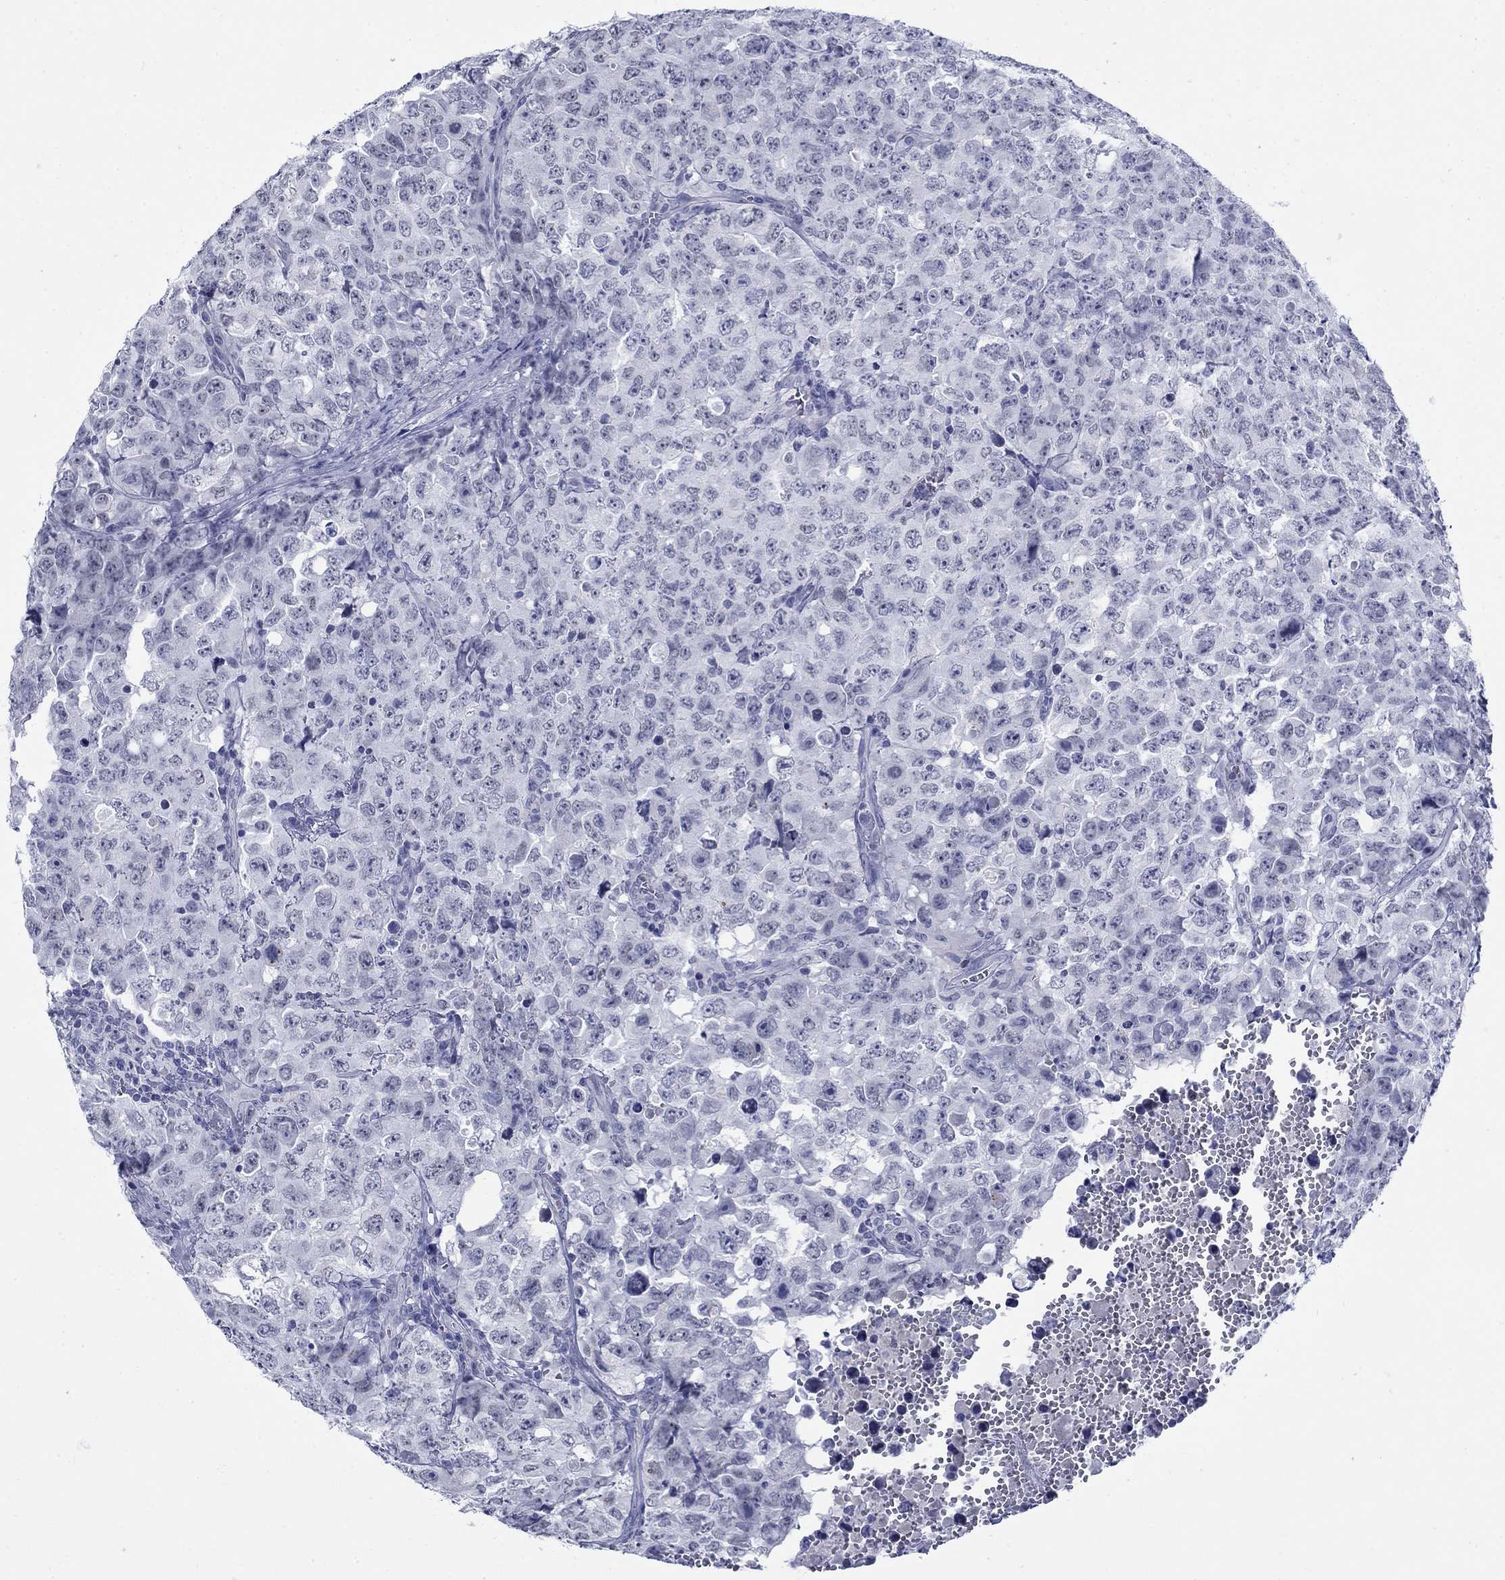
{"staining": {"intensity": "negative", "quantity": "none", "location": "none"}, "tissue": "testis cancer", "cell_type": "Tumor cells", "image_type": "cancer", "snomed": [{"axis": "morphology", "description": "Carcinoma, Embryonal, NOS"}, {"axis": "topography", "description": "Testis"}], "caption": "A histopathology image of testis cancer (embryonal carcinoma) stained for a protein reveals no brown staining in tumor cells.", "gene": "C4orf19", "patient": {"sex": "male", "age": 23}}